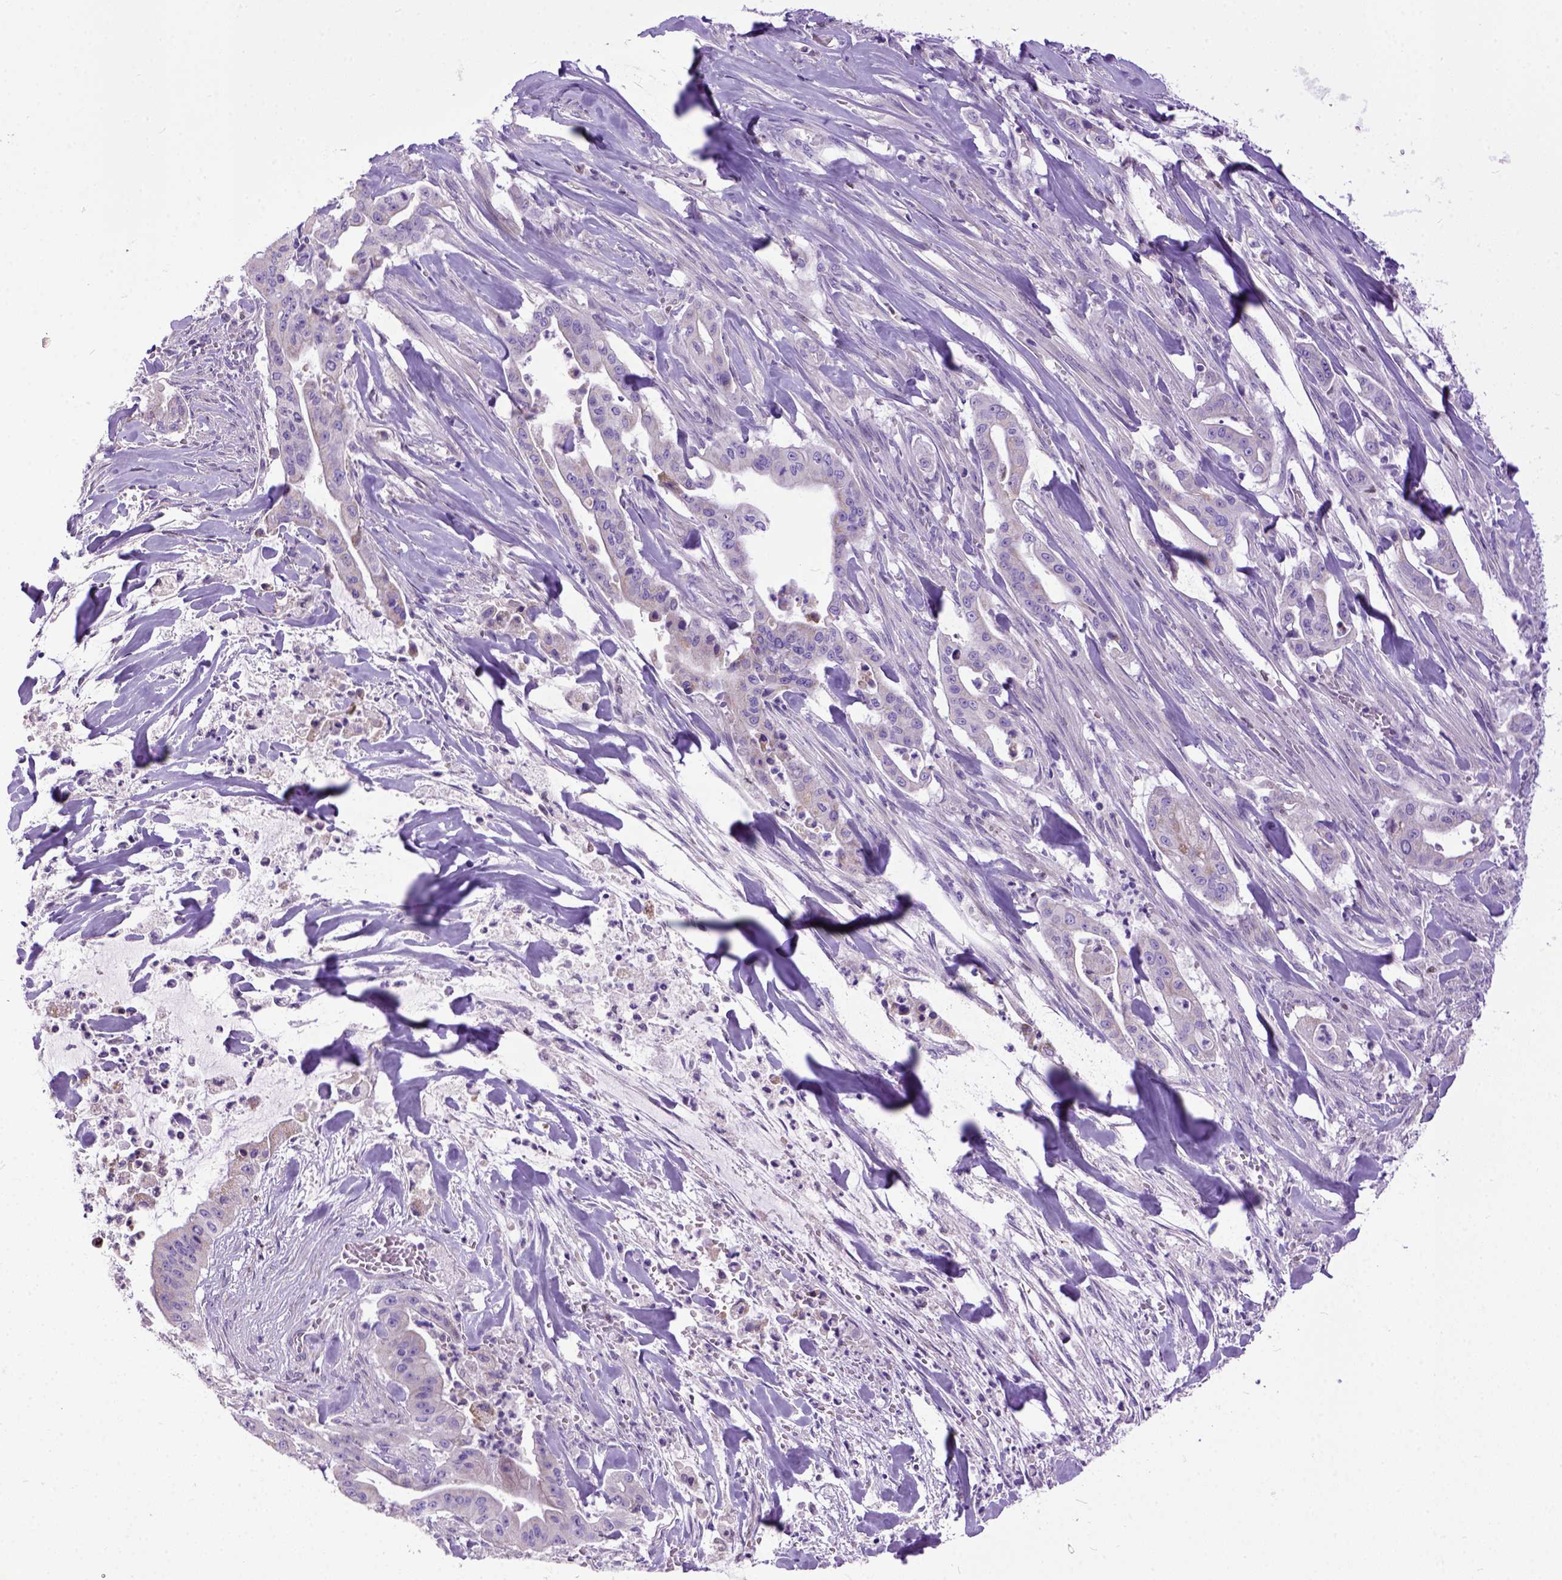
{"staining": {"intensity": "weak", "quantity": "25%-75%", "location": "cytoplasmic/membranous"}, "tissue": "pancreatic cancer", "cell_type": "Tumor cells", "image_type": "cancer", "snomed": [{"axis": "morphology", "description": "Normal tissue, NOS"}, {"axis": "morphology", "description": "Inflammation, NOS"}, {"axis": "morphology", "description": "Adenocarcinoma, NOS"}, {"axis": "topography", "description": "Pancreas"}], "caption": "Pancreatic cancer stained with immunohistochemistry shows weak cytoplasmic/membranous staining in approximately 25%-75% of tumor cells. (Brightfield microscopy of DAB IHC at high magnification).", "gene": "CRB1", "patient": {"sex": "male", "age": 57}}